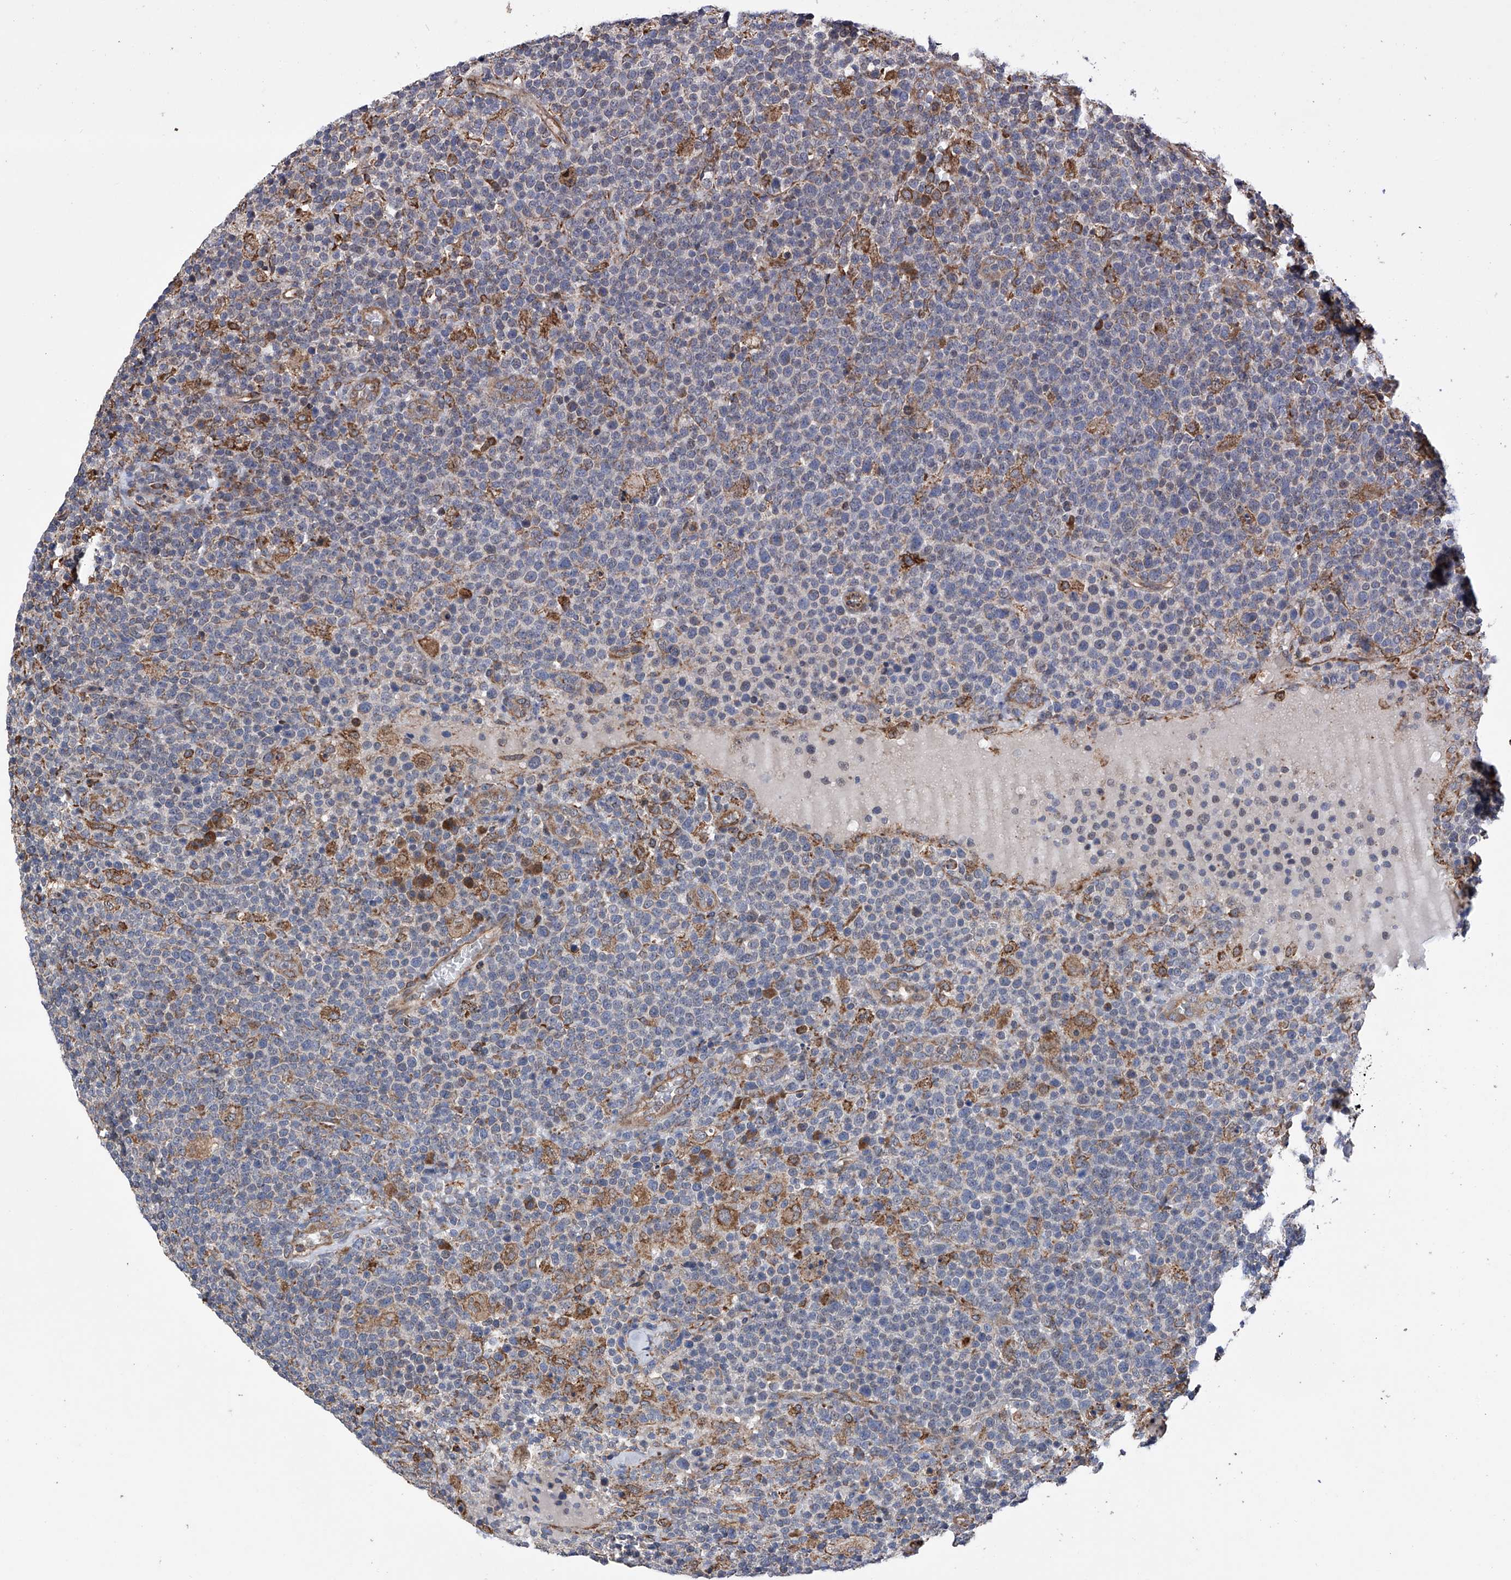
{"staining": {"intensity": "moderate", "quantity": "<25%", "location": "cytoplasmic/membranous"}, "tissue": "lymphoma", "cell_type": "Tumor cells", "image_type": "cancer", "snomed": [{"axis": "morphology", "description": "Malignant lymphoma, non-Hodgkin's type, High grade"}, {"axis": "topography", "description": "Lymph node"}], "caption": "This is an image of immunohistochemistry staining of high-grade malignant lymphoma, non-Hodgkin's type, which shows moderate positivity in the cytoplasmic/membranous of tumor cells.", "gene": "DNAH8", "patient": {"sex": "male", "age": 61}}